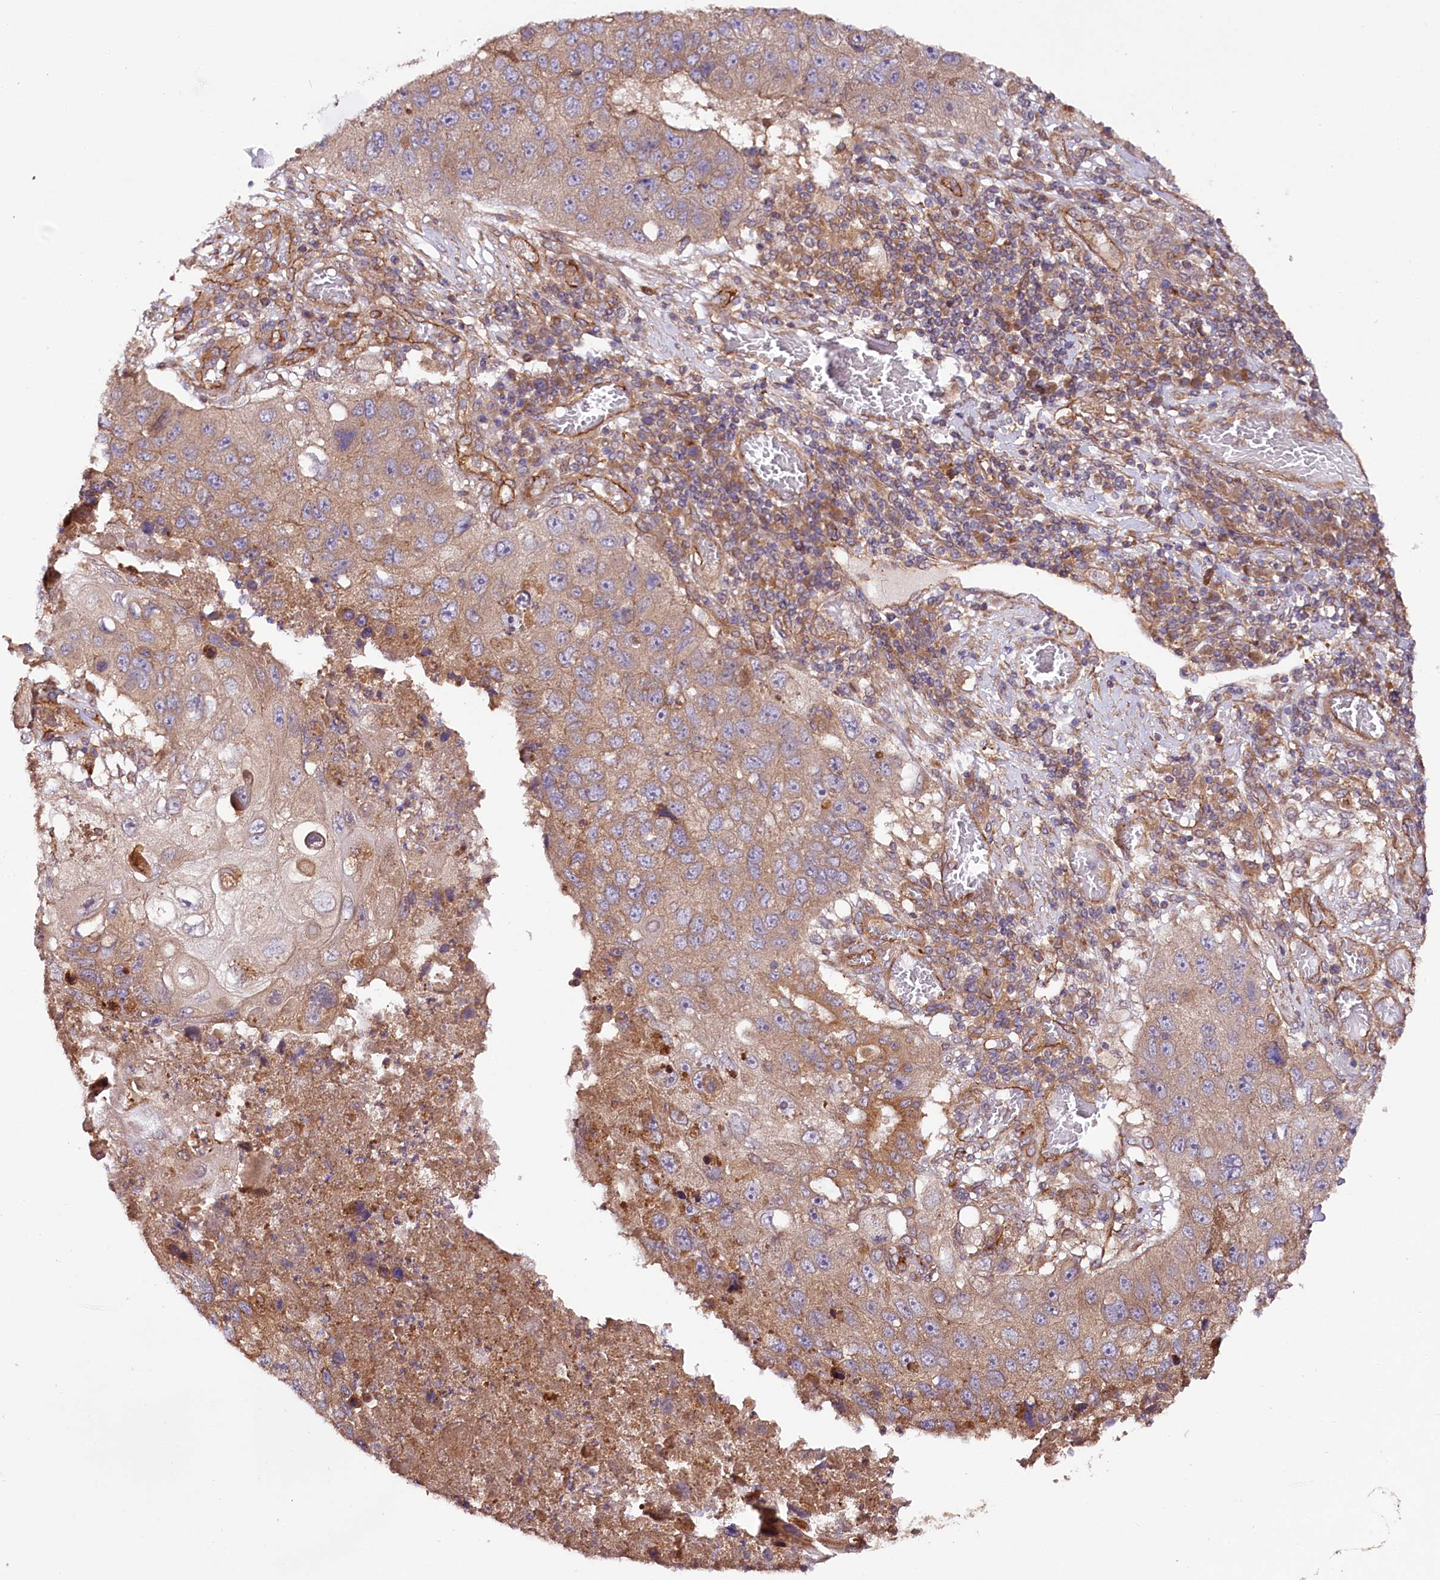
{"staining": {"intensity": "moderate", "quantity": ">75%", "location": "cytoplasmic/membranous"}, "tissue": "lung cancer", "cell_type": "Tumor cells", "image_type": "cancer", "snomed": [{"axis": "morphology", "description": "Squamous cell carcinoma, NOS"}, {"axis": "topography", "description": "Lung"}], "caption": "IHC micrograph of neoplastic tissue: lung cancer (squamous cell carcinoma) stained using immunohistochemistry reveals medium levels of moderate protein expression localized specifically in the cytoplasmic/membranous of tumor cells, appearing as a cytoplasmic/membranous brown color.", "gene": "CEP295", "patient": {"sex": "male", "age": 61}}